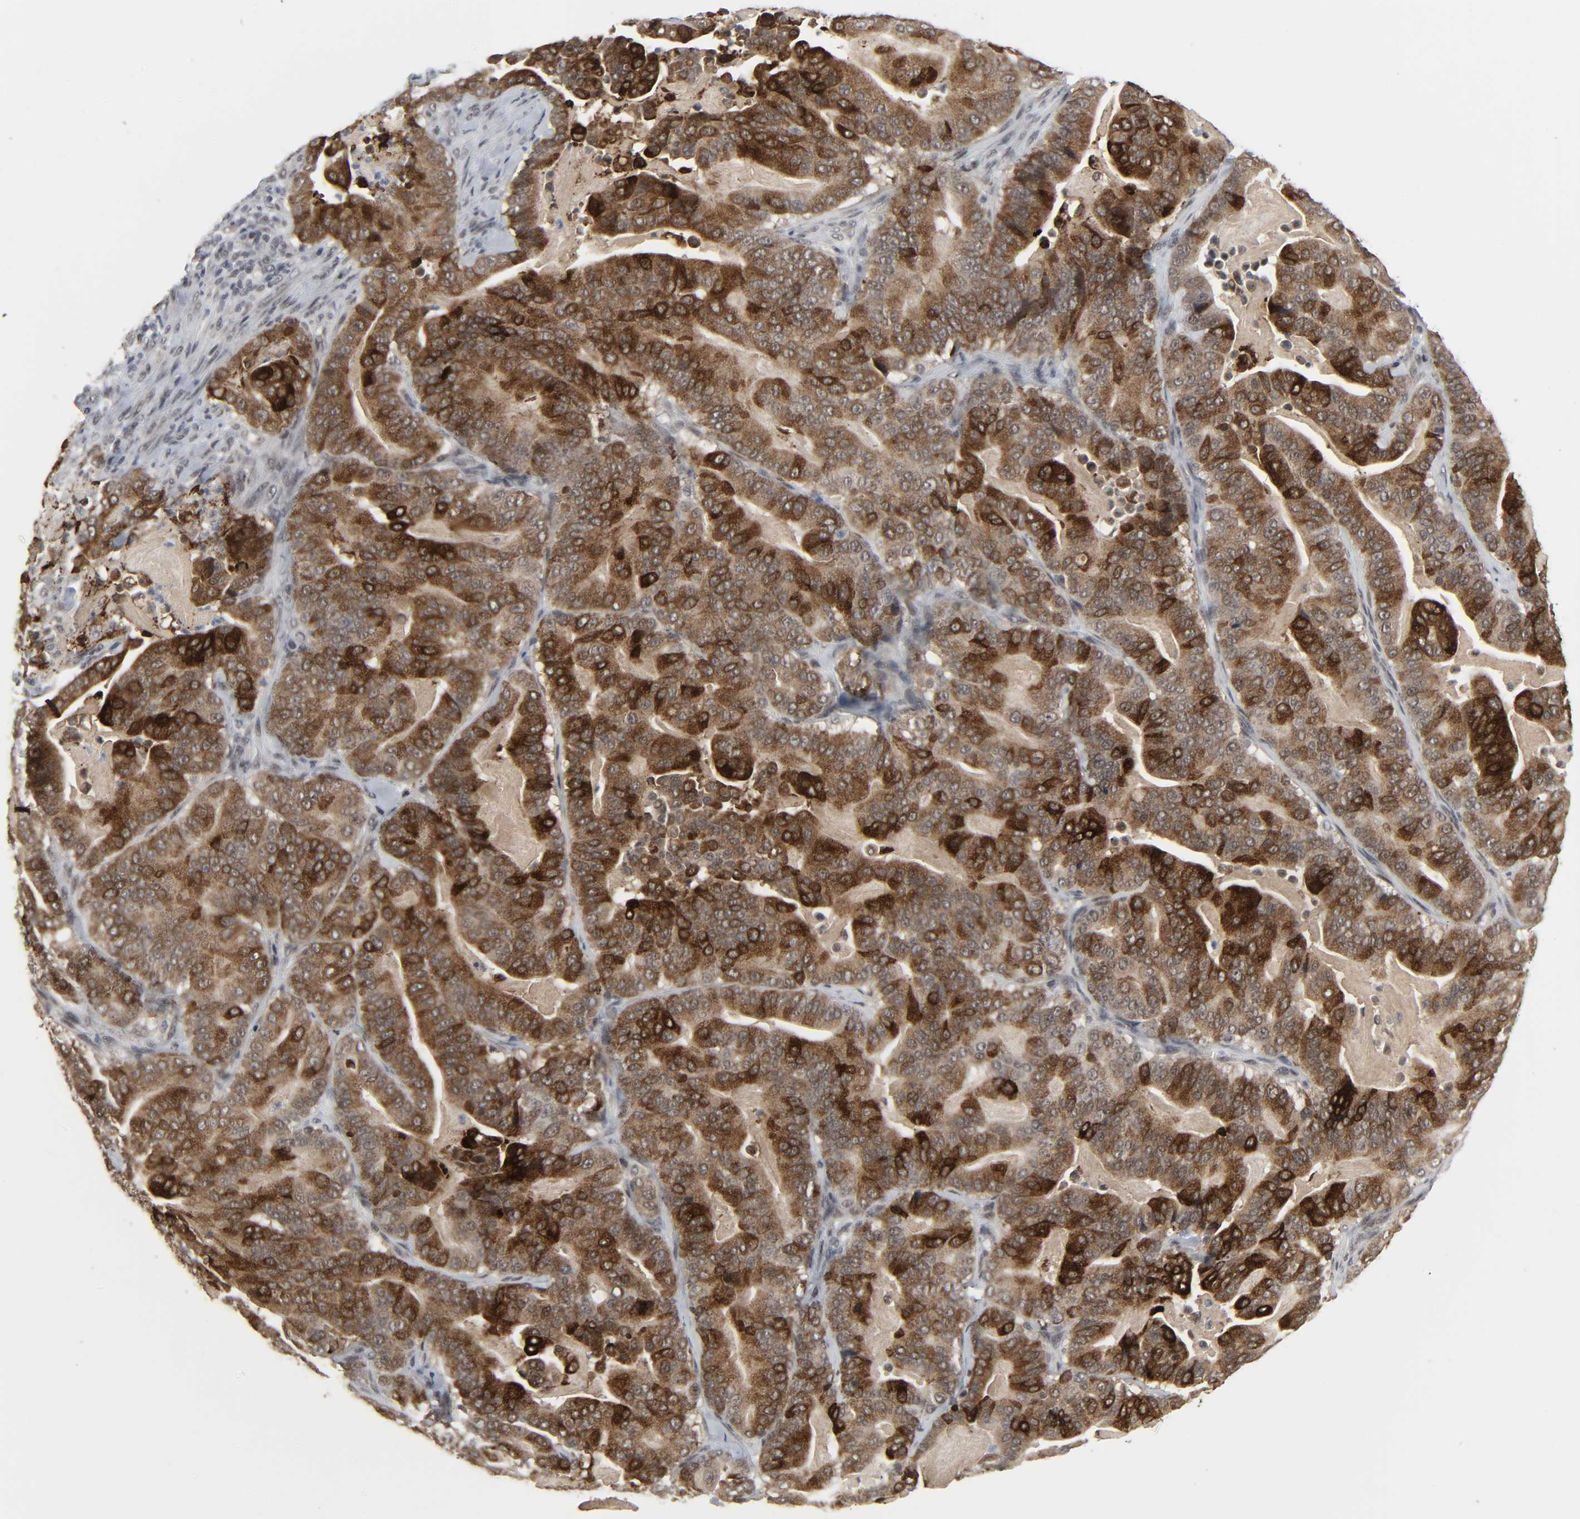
{"staining": {"intensity": "strong", "quantity": ">75%", "location": "cytoplasmic/membranous"}, "tissue": "pancreatic cancer", "cell_type": "Tumor cells", "image_type": "cancer", "snomed": [{"axis": "morphology", "description": "Adenocarcinoma, NOS"}, {"axis": "topography", "description": "Pancreas"}], "caption": "Brown immunohistochemical staining in pancreatic adenocarcinoma demonstrates strong cytoplasmic/membranous staining in about >75% of tumor cells.", "gene": "MUC1", "patient": {"sex": "male", "age": 63}}